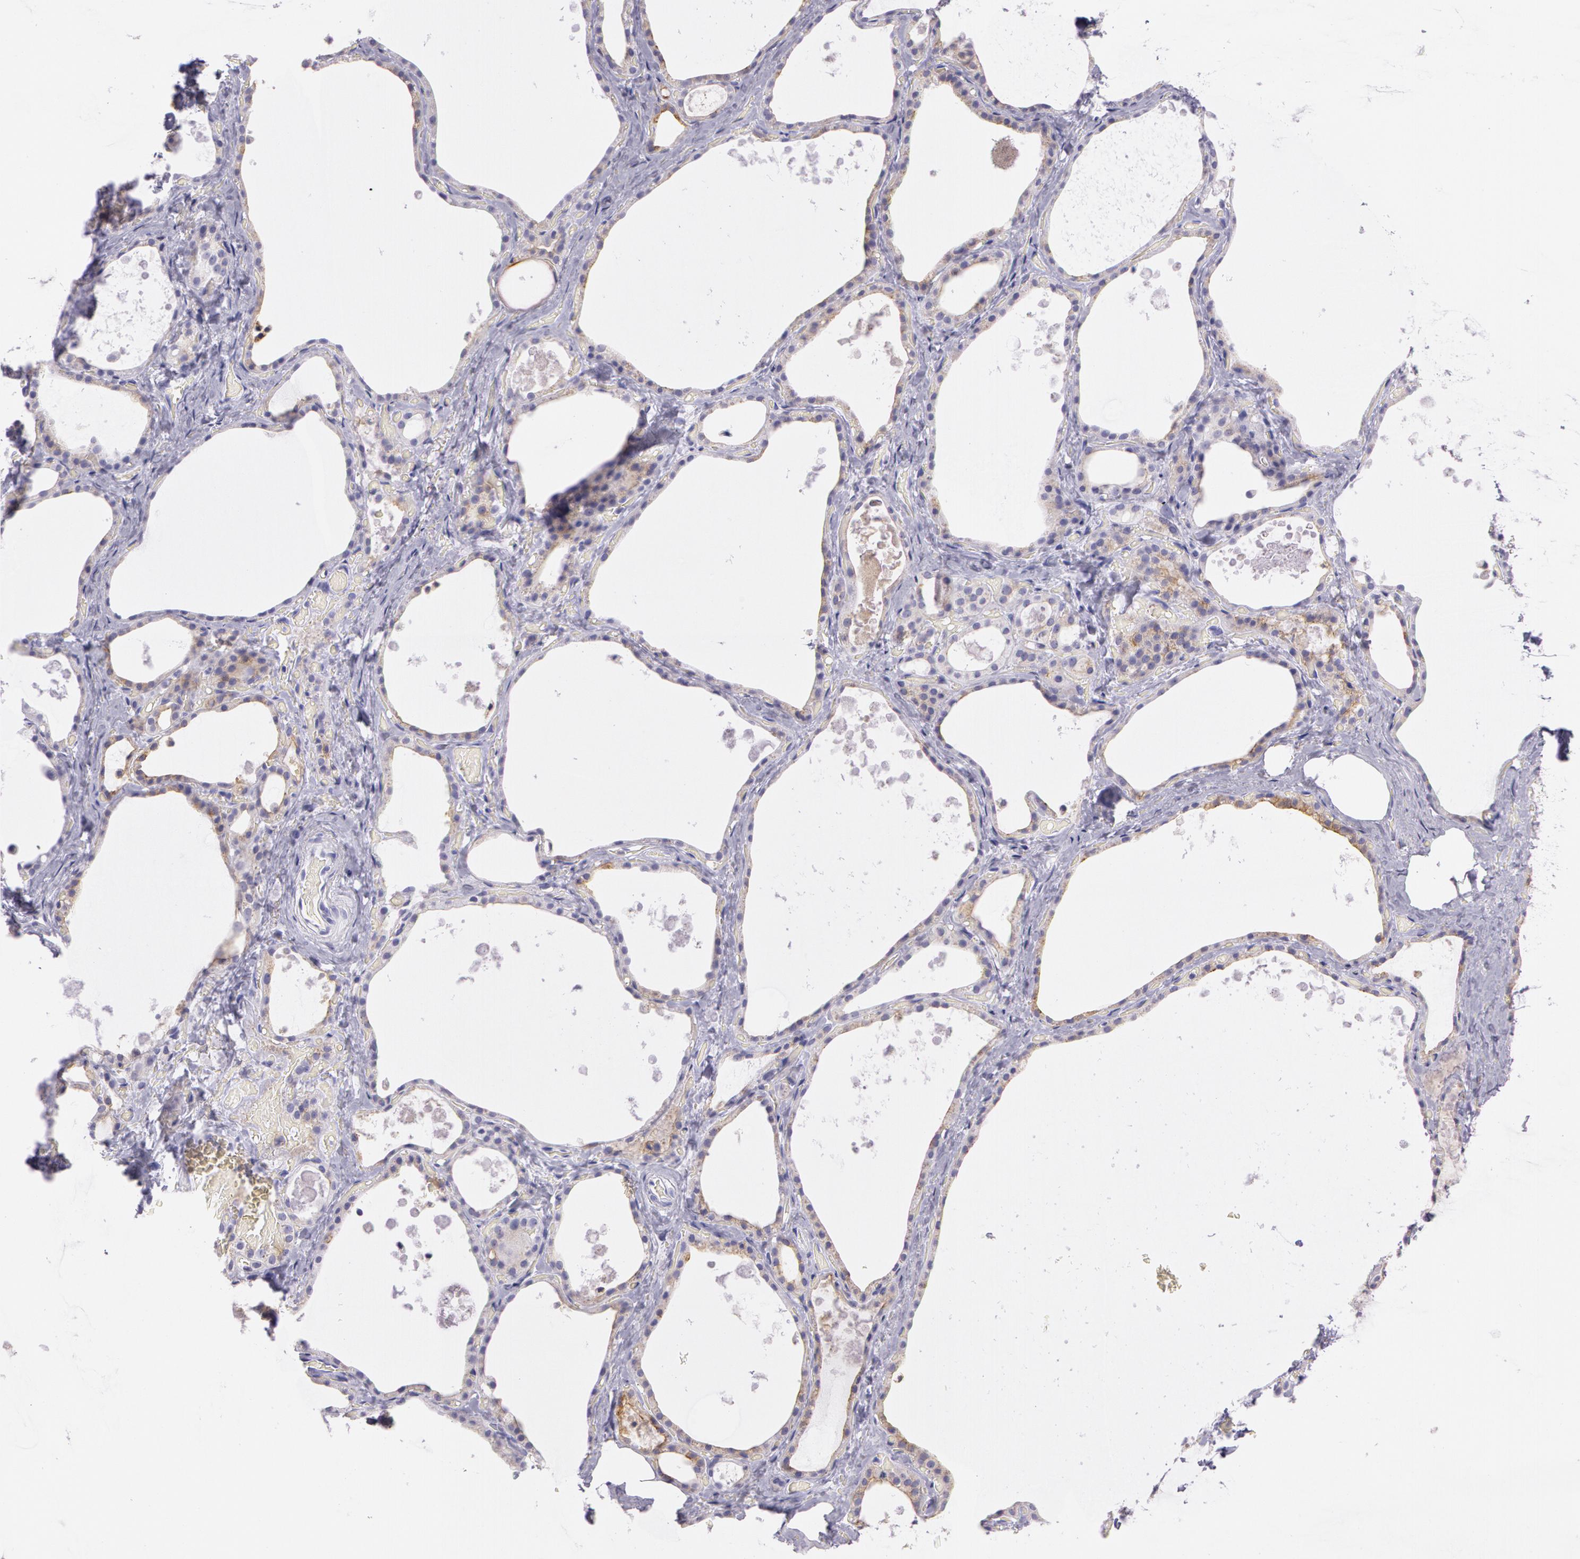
{"staining": {"intensity": "moderate", "quantity": "25%-75%", "location": "cytoplasmic/membranous"}, "tissue": "thyroid gland", "cell_type": "Glandular cells", "image_type": "normal", "snomed": [{"axis": "morphology", "description": "Normal tissue, NOS"}, {"axis": "topography", "description": "Thyroid gland"}], "caption": "This photomicrograph demonstrates immunohistochemistry staining of unremarkable thyroid gland, with medium moderate cytoplasmic/membranous positivity in about 25%-75% of glandular cells.", "gene": "LY75", "patient": {"sex": "male", "age": 61}}